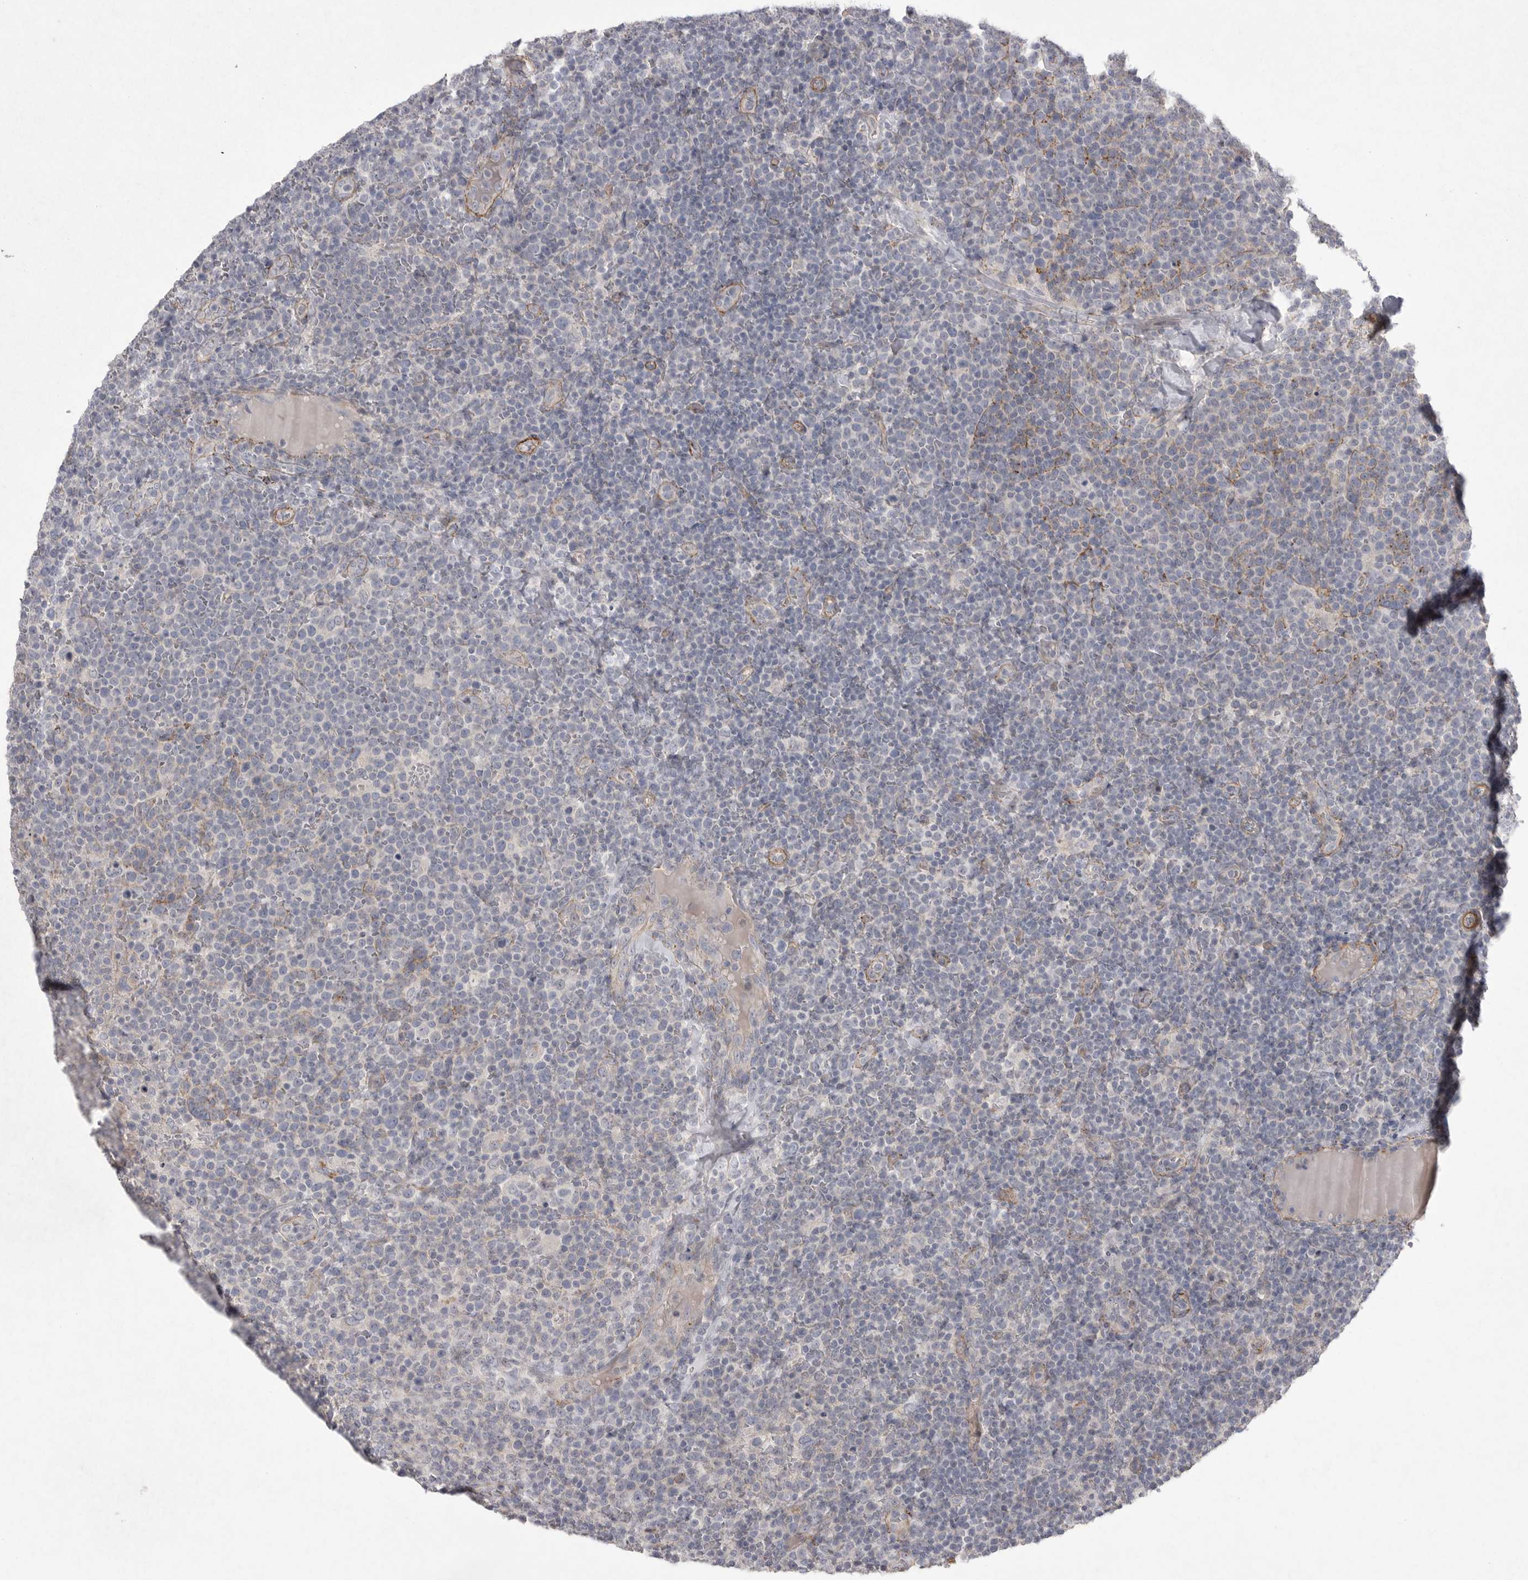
{"staining": {"intensity": "negative", "quantity": "none", "location": "none"}, "tissue": "lymphoma", "cell_type": "Tumor cells", "image_type": "cancer", "snomed": [{"axis": "morphology", "description": "Malignant lymphoma, non-Hodgkin's type, High grade"}, {"axis": "topography", "description": "Lymph node"}], "caption": "This is a image of IHC staining of lymphoma, which shows no positivity in tumor cells.", "gene": "VANGL2", "patient": {"sex": "male", "age": 61}}